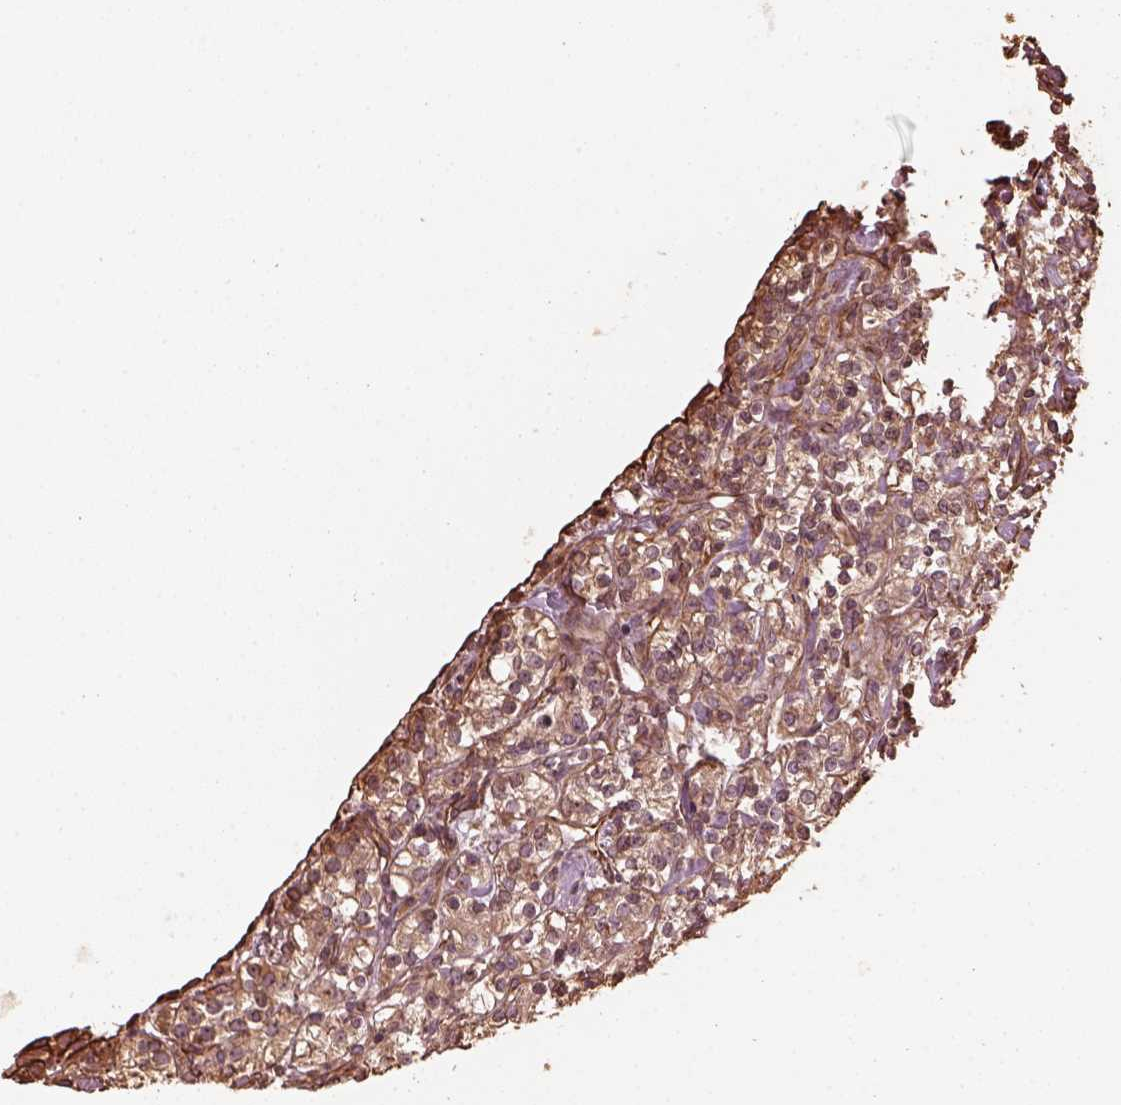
{"staining": {"intensity": "moderate", "quantity": ">75%", "location": "cytoplasmic/membranous"}, "tissue": "renal cancer", "cell_type": "Tumor cells", "image_type": "cancer", "snomed": [{"axis": "morphology", "description": "Adenocarcinoma, NOS"}, {"axis": "topography", "description": "Kidney"}], "caption": "IHC of renal cancer (adenocarcinoma) displays medium levels of moderate cytoplasmic/membranous staining in about >75% of tumor cells.", "gene": "GTPBP1", "patient": {"sex": "male", "age": 77}}